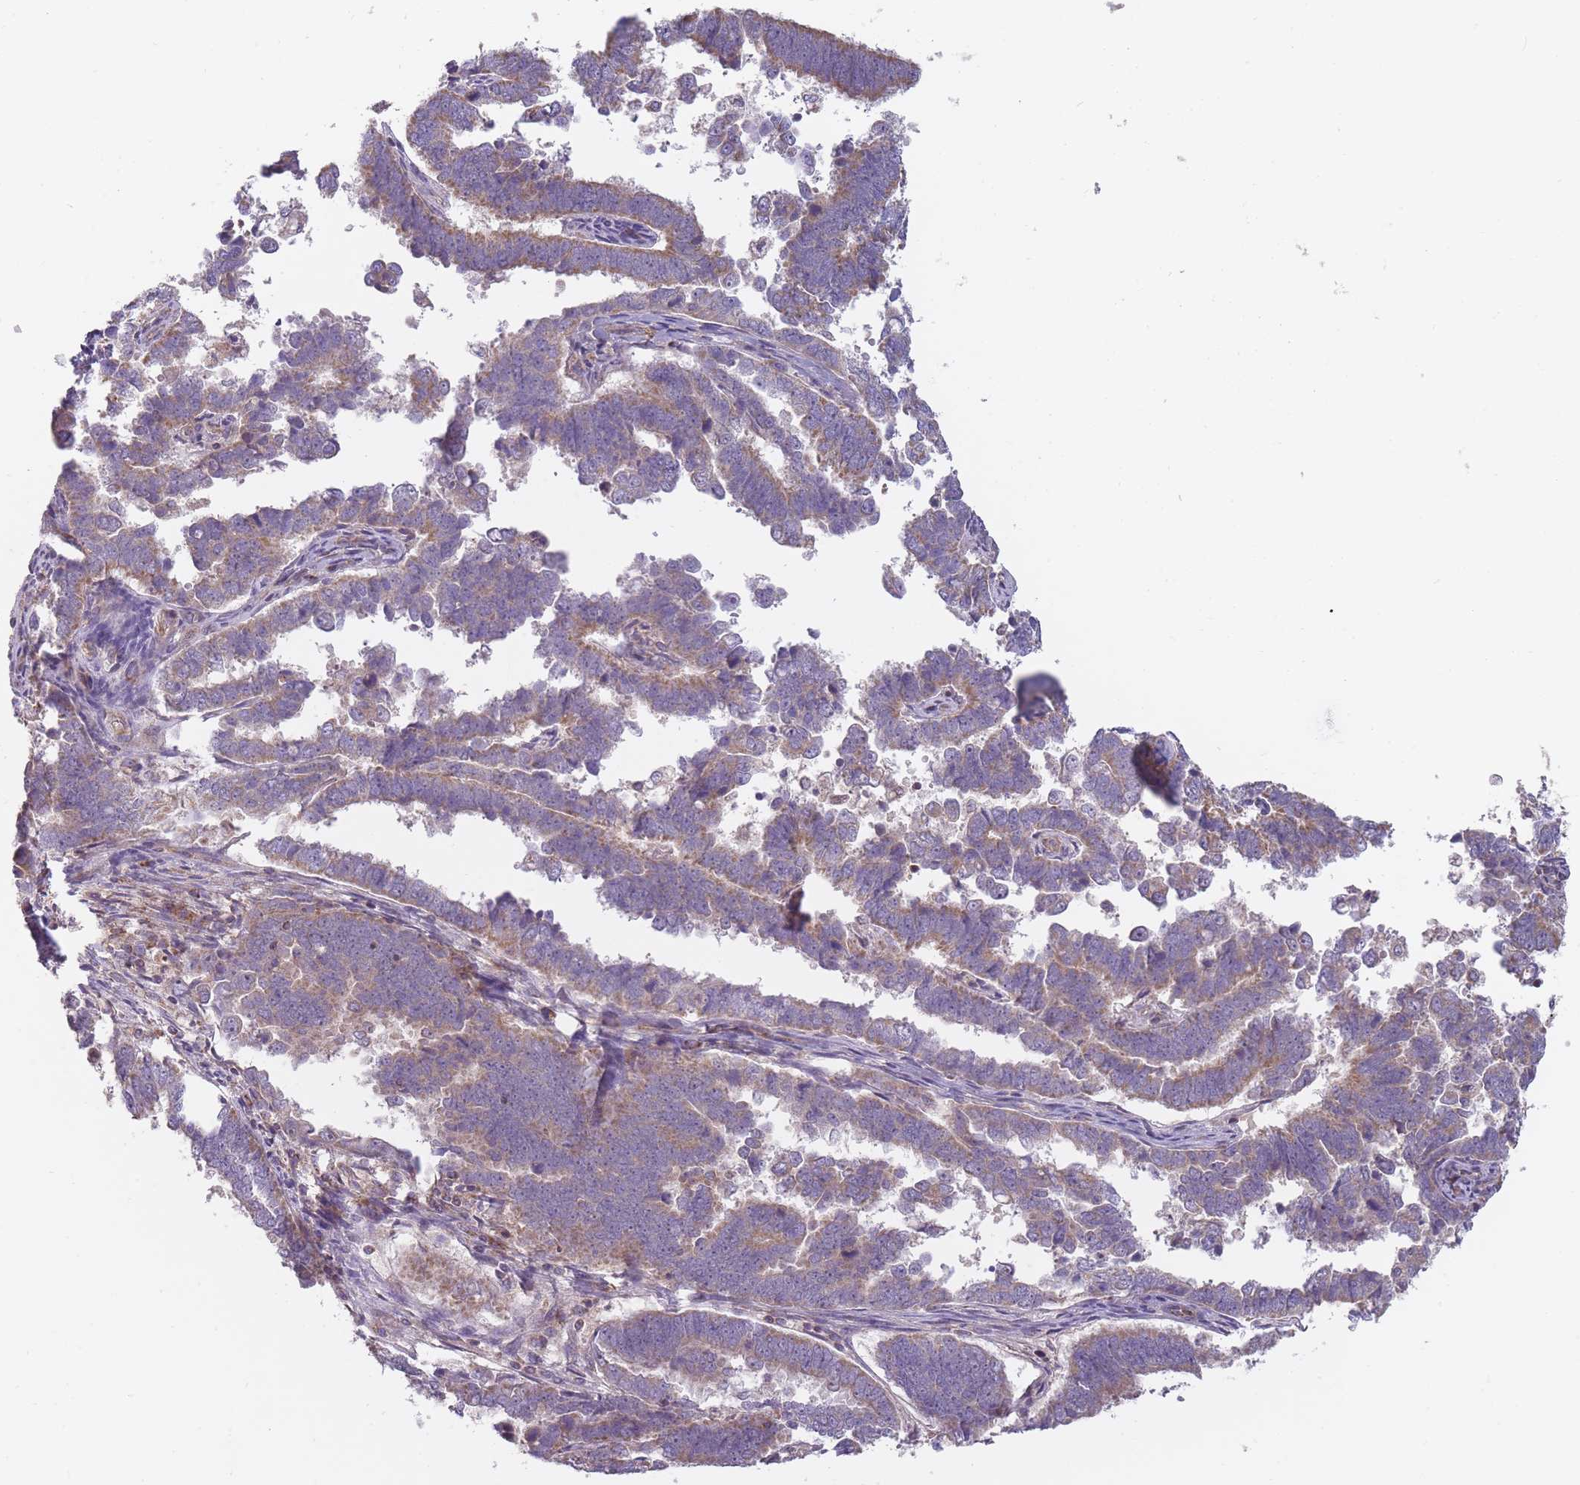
{"staining": {"intensity": "moderate", "quantity": ">75%", "location": "cytoplasmic/membranous"}, "tissue": "endometrial cancer", "cell_type": "Tumor cells", "image_type": "cancer", "snomed": [{"axis": "morphology", "description": "Adenocarcinoma, NOS"}, {"axis": "topography", "description": "Endometrium"}], "caption": "IHC (DAB) staining of endometrial adenocarcinoma reveals moderate cytoplasmic/membranous protein positivity in about >75% of tumor cells.", "gene": "NDUFA9", "patient": {"sex": "female", "age": 75}}